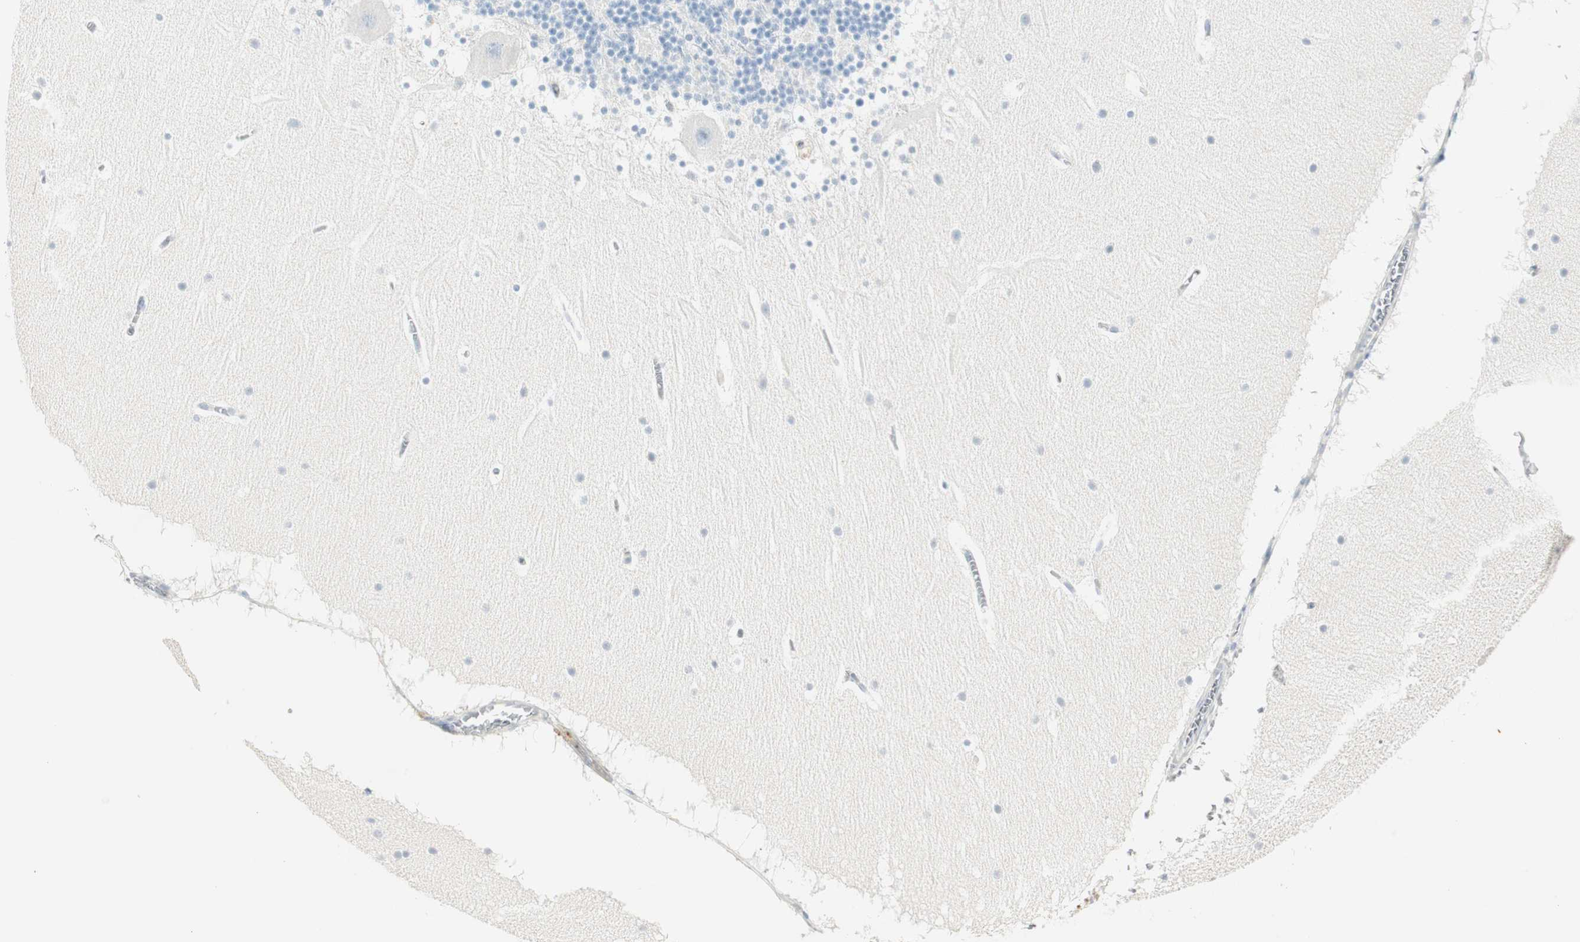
{"staining": {"intensity": "negative", "quantity": "none", "location": "none"}, "tissue": "cerebellum", "cell_type": "Cells in granular layer", "image_type": "normal", "snomed": [{"axis": "morphology", "description": "Normal tissue, NOS"}, {"axis": "topography", "description": "Cerebellum"}], "caption": "A histopathology image of cerebellum stained for a protein demonstrates no brown staining in cells in granular layer.", "gene": "PRTN3", "patient": {"sex": "male", "age": 45}}